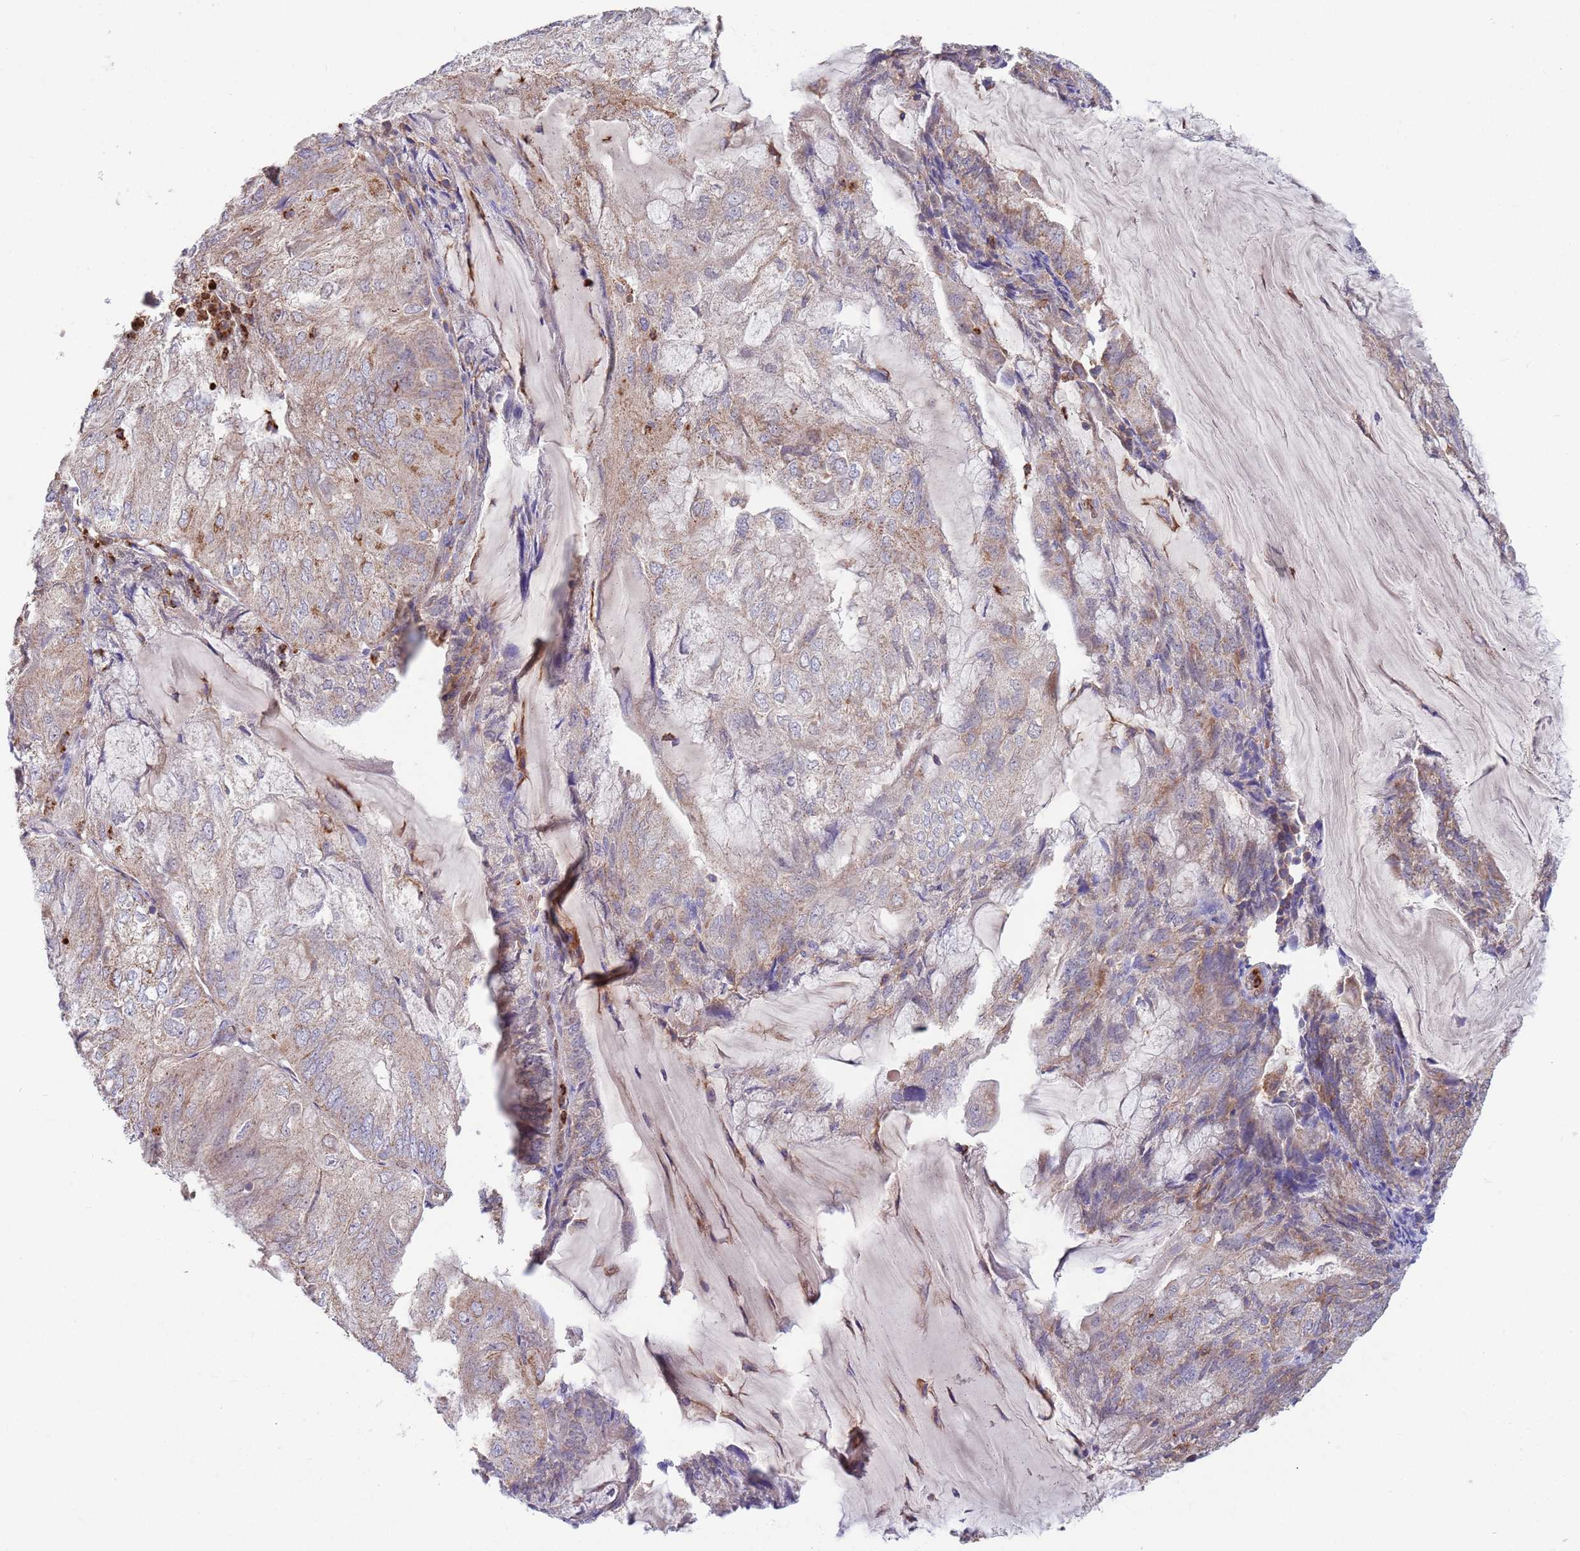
{"staining": {"intensity": "moderate", "quantity": "<25%", "location": "cytoplasmic/membranous"}, "tissue": "endometrial cancer", "cell_type": "Tumor cells", "image_type": "cancer", "snomed": [{"axis": "morphology", "description": "Adenocarcinoma, NOS"}, {"axis": "topography", "description": "Endometrium"}], "caption": "Immunohistochemistry image of neoplastic tissue: endometrial adenocarcinoma stained using immunohistochemistry exhibits low levels of moderate protein expression localized specifically in the cytoplasmic/membranous of tumor cells, appearing as a cytoplasmic/membranous brown color.", "gene": "DDT", "patient": {"sex": "female", "age": 81}}